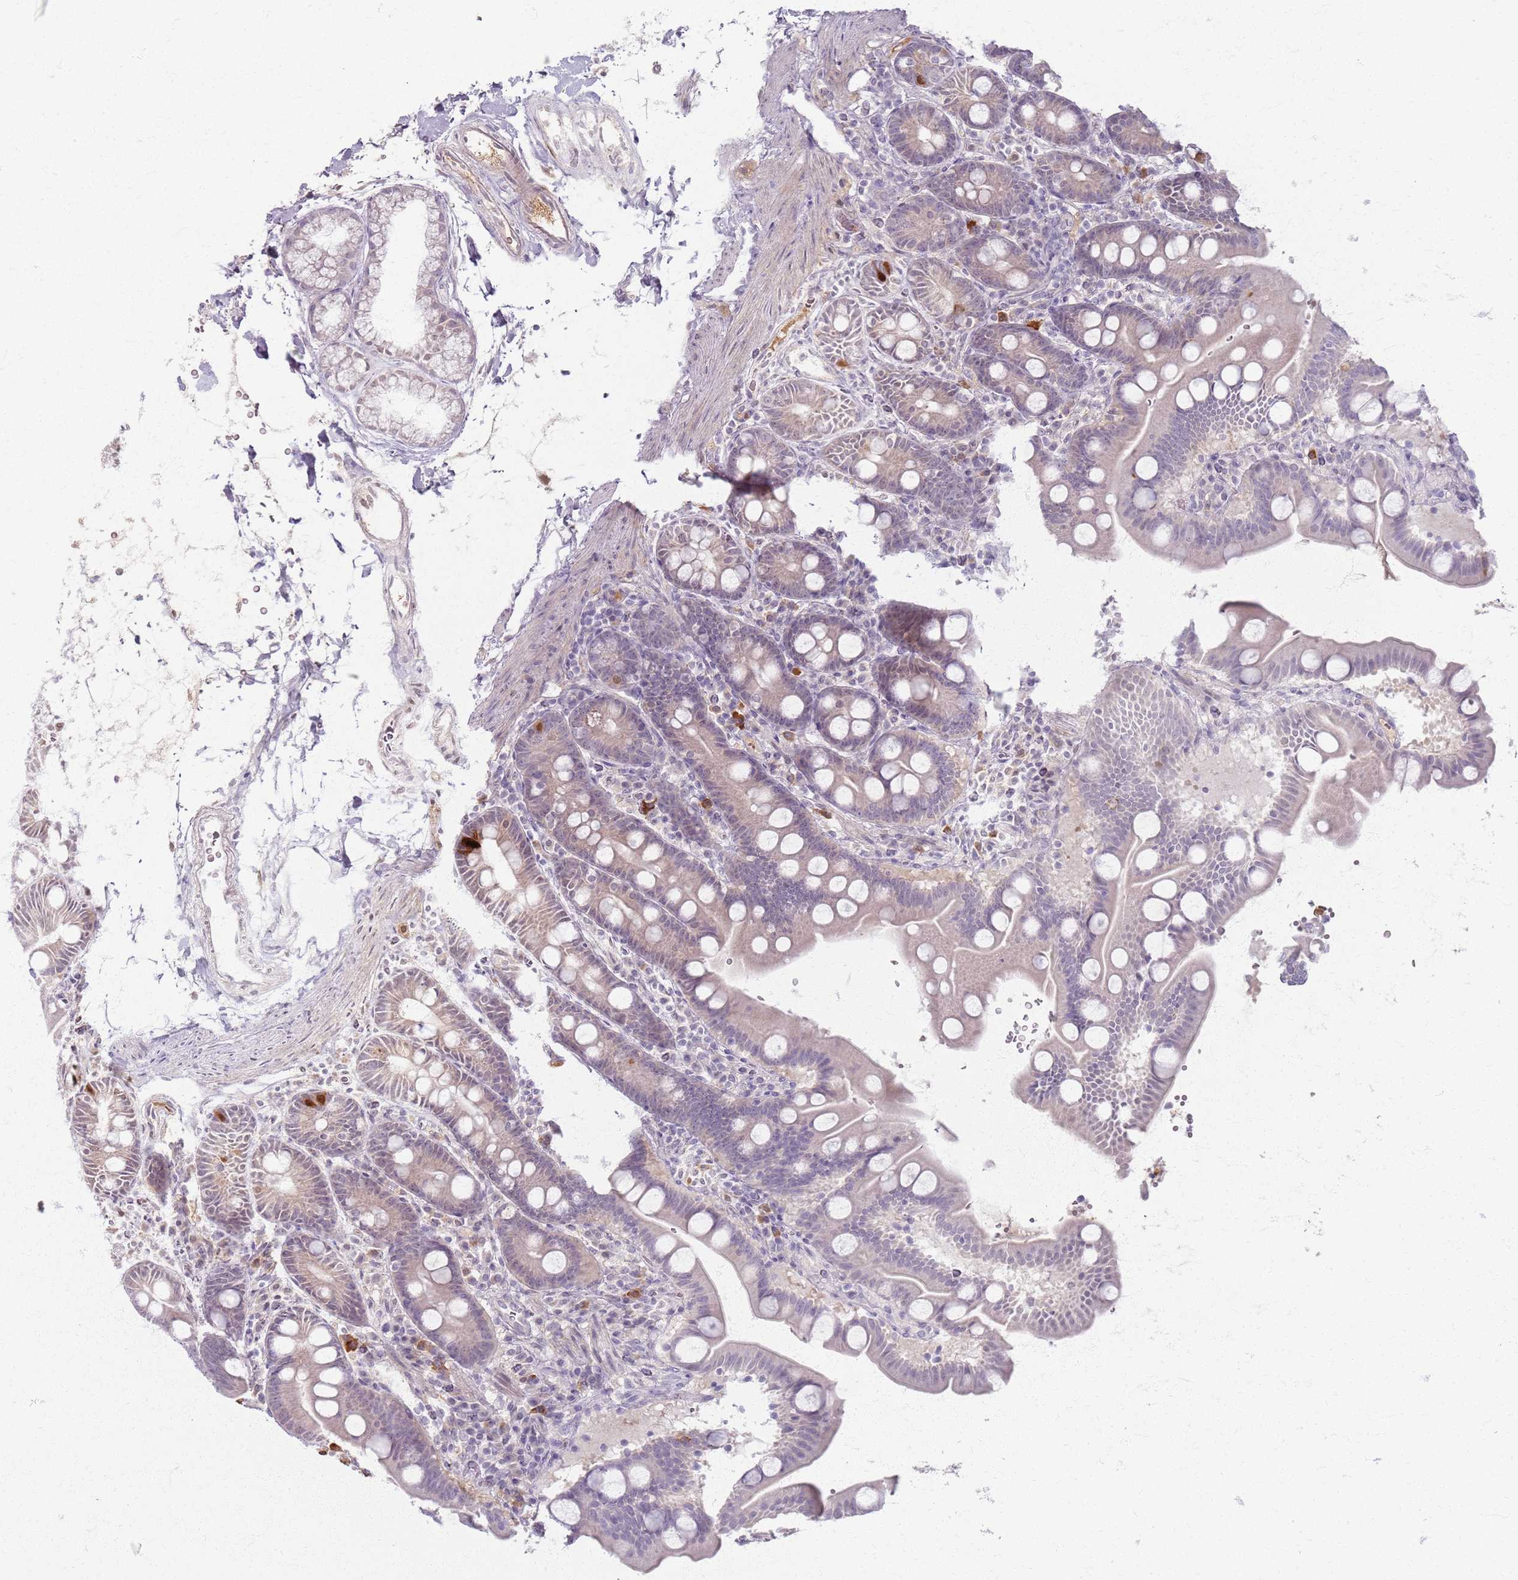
{"staining": {"intensity": "moderate", "quantity": "<25%", "location": "cytoplasmic/membranous"}, "tissue": "duodenum", "cell_type": "Glandular cells", "image_type": "normal", "snomed": [{"axis": "morphology", "description": "Normal tissue, NOS"}, {"axis": "topography", "description": "Duodenum"}], "caption": "Immunohistochemical staining of unremarkable human duodenum shows <25% levels of moderate cytoplasmic/membranous protein staining in approximately <25% of glandular cells. Nuclei are stained in blue.", "gene": "CRIPT", "patient": {"sex": "male", "age": 54}}